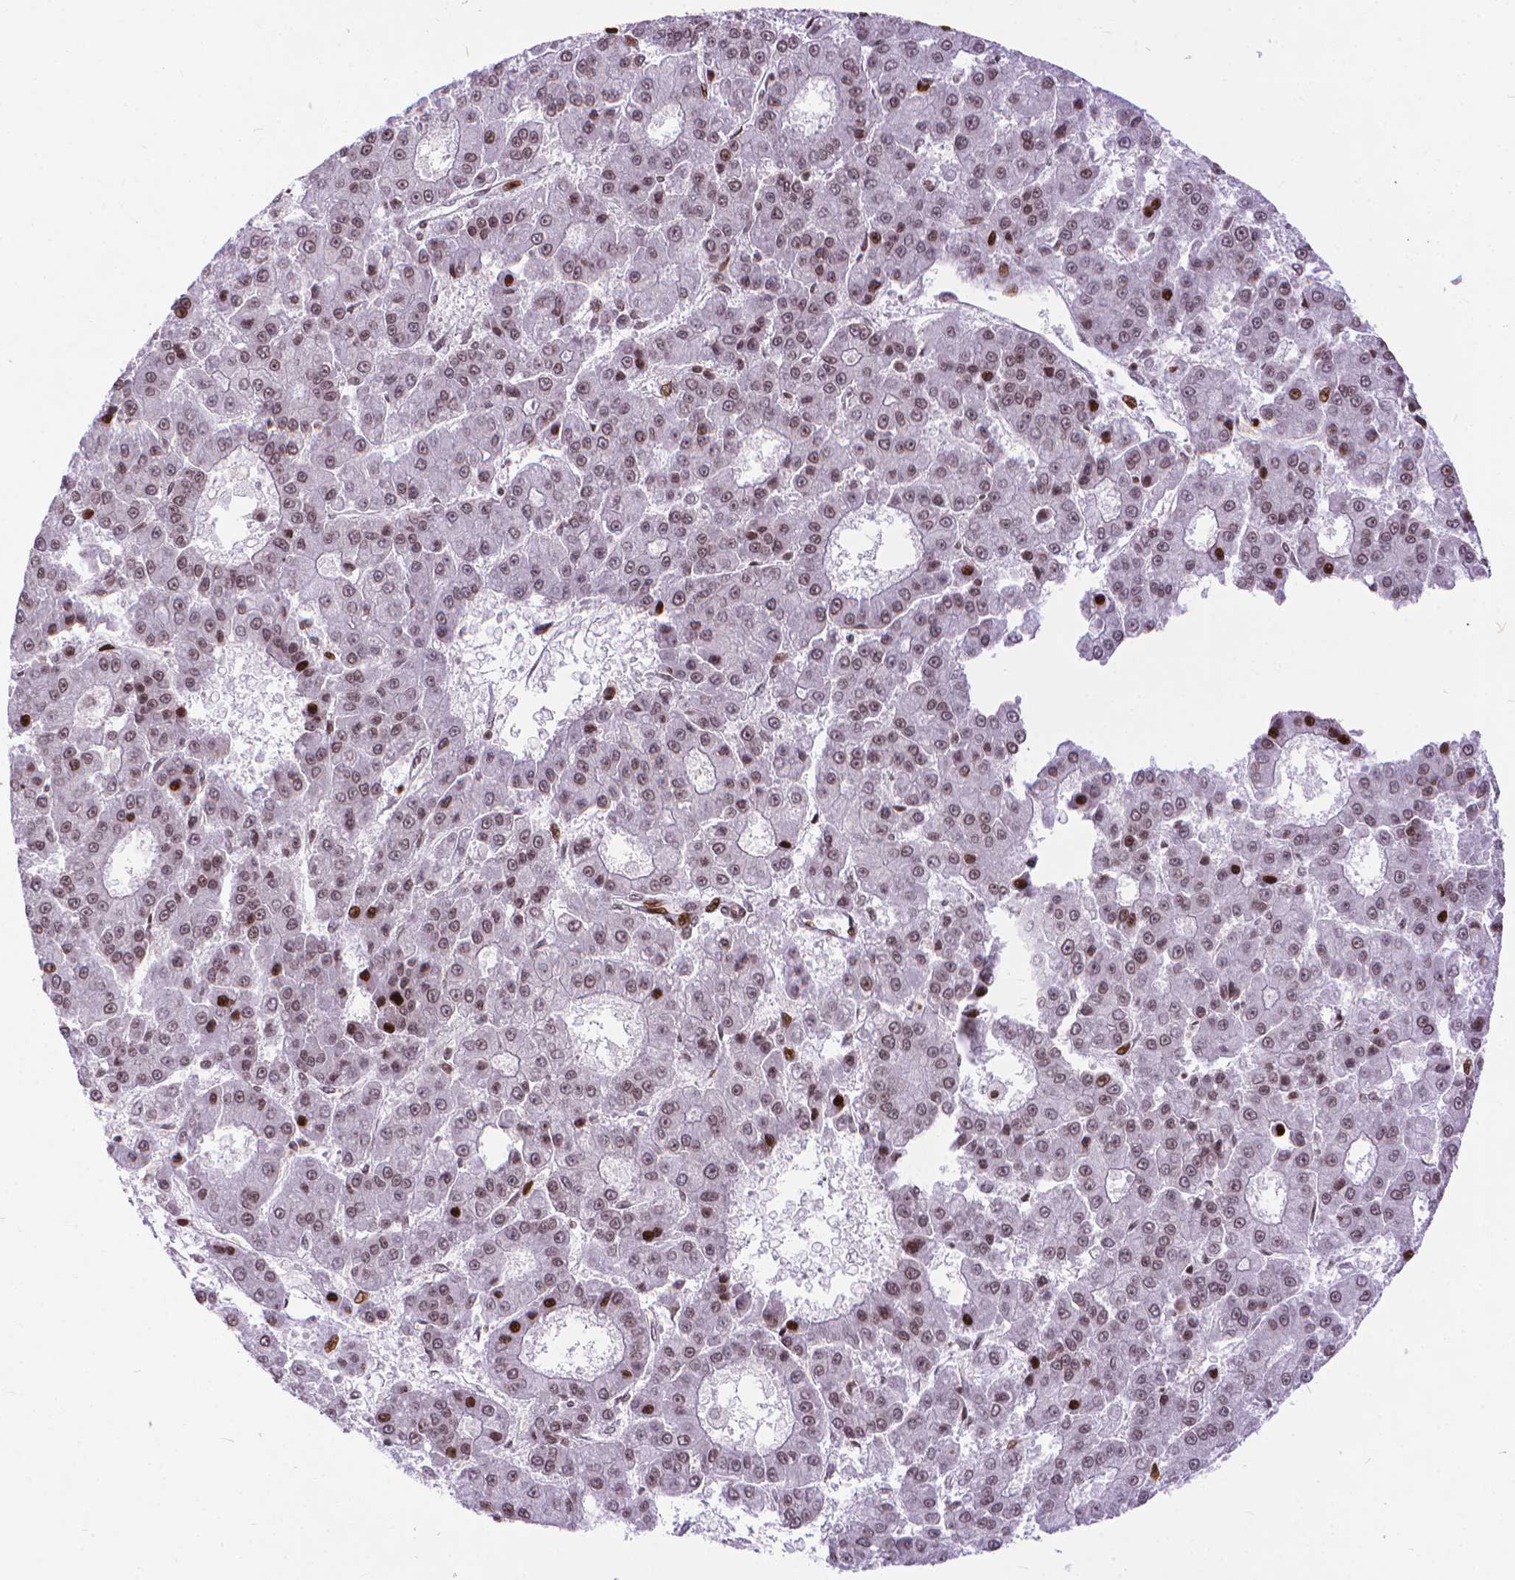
{"staining": {"intensity": "moderate", "quantity": "<25%", "location": "nuclear"}, "tissue": "liver cancer", "cell_type": "Tumor cells", "image_type": "cancer", "snomed": [{"axis": "morphology", "description": "Carcinoma, Hepatocellular, NOS"}, {"axis": "topography", "description": "Liver"}], "caption": "Human liver hepatocellular carcinoma stained with a protein marker exhibits moderate staining in tumor cells.", "gene": "AMER1", "patient": {"sex": "male", "age": 70}}